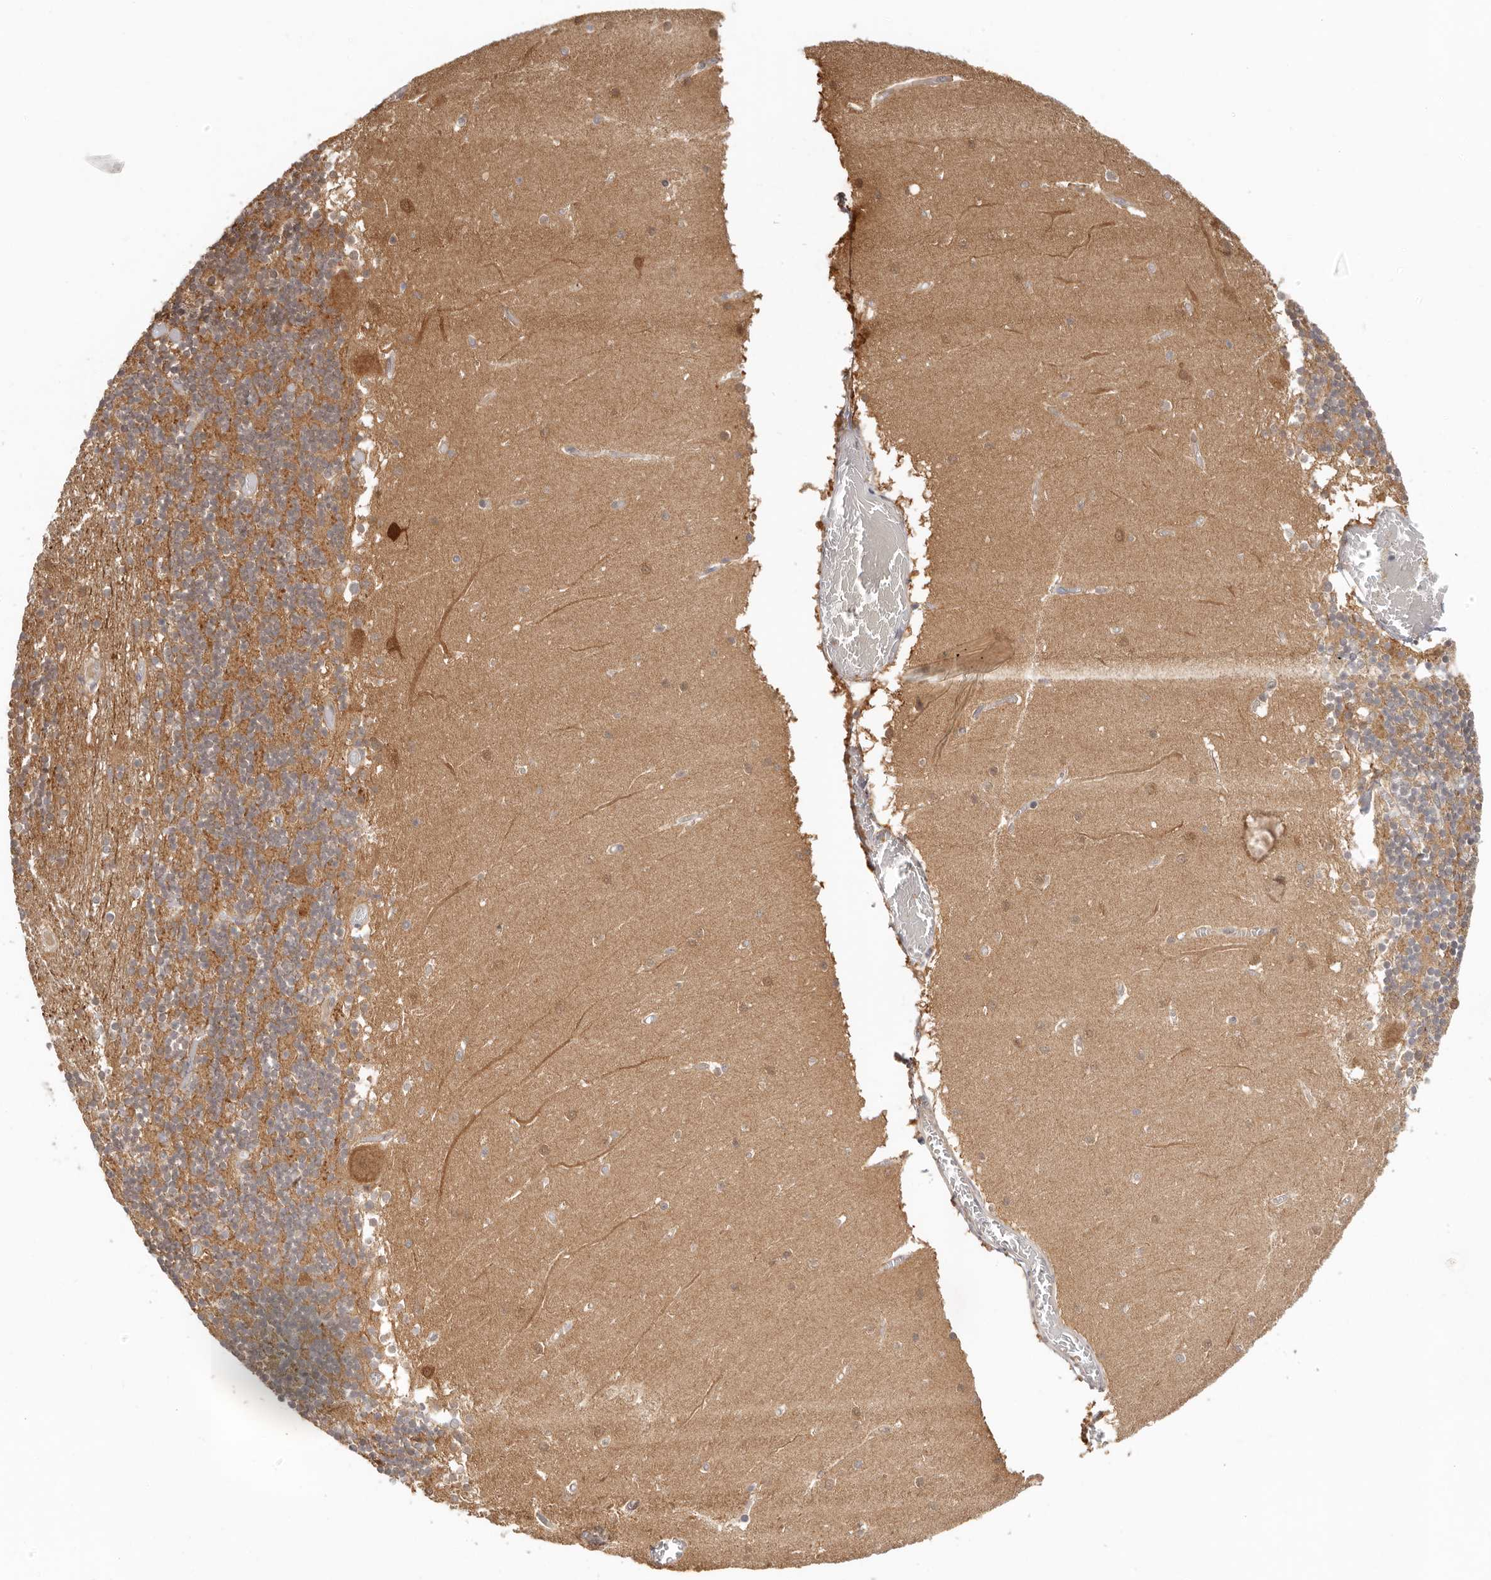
{"staining": {"intensity": "moderate", "quantity": ">75%", "location": "cytoplasmic/membranous"}, "tissue": "cerebellum", "cell_type": "Cells in granular layer", "image_type": "normal", "snomed": [{"axis": "morphology", "description": "Normal tissue, NOS"}, {"axis": "topography", "description": "Cerebellum"}], "caption": "Cells in granular layer exhibit medium levels of moderate cytoplasmic/membranous positivity in approximately >75% of cells in benign human cerebellum.", "gene": "LARP7", "patient": {"sex": "female", "age": 28}}